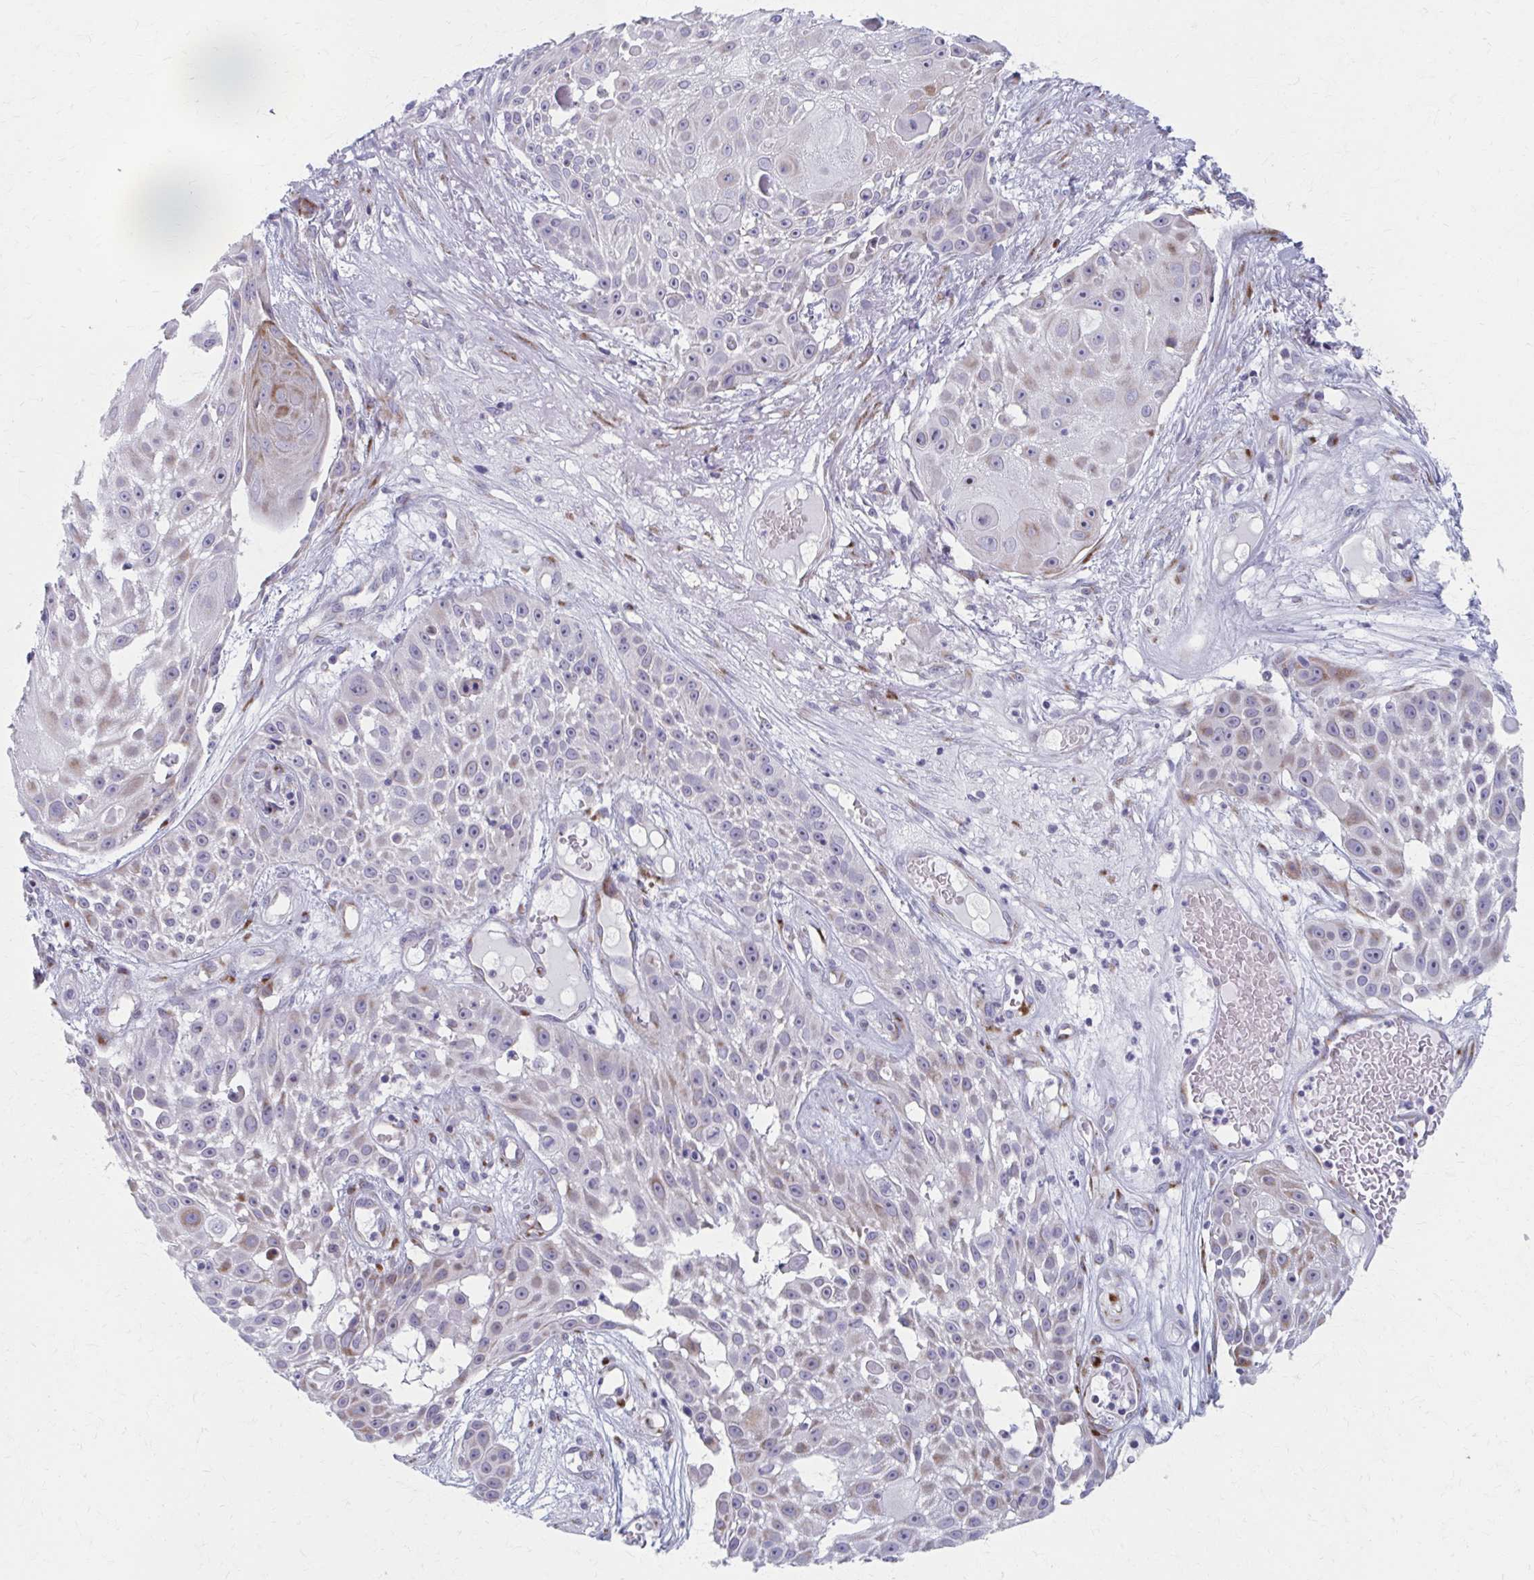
{"staining": {"intensity": "moderate", "quantity": "<25%", "location": "cytoplasmic/membranous"}, "tissue": "skin cancer", "cell_type": "Tumor cells", "image_type": "cancer", "snomed": [{"axis": "morphology", "description": "Squamous cell carcinoma, NOS"}, {"axis": "topography", "description": "Skin"}], "caption": "Immunohistochemical staining of skin cancer (squamous cell carcinoma) exhibits low levels of moderate cytoplasmic/membranous expression in approximately <25% of tumor cells.", "gene": "OLFM2", "patient": {"sex": "female", "age": 86}}